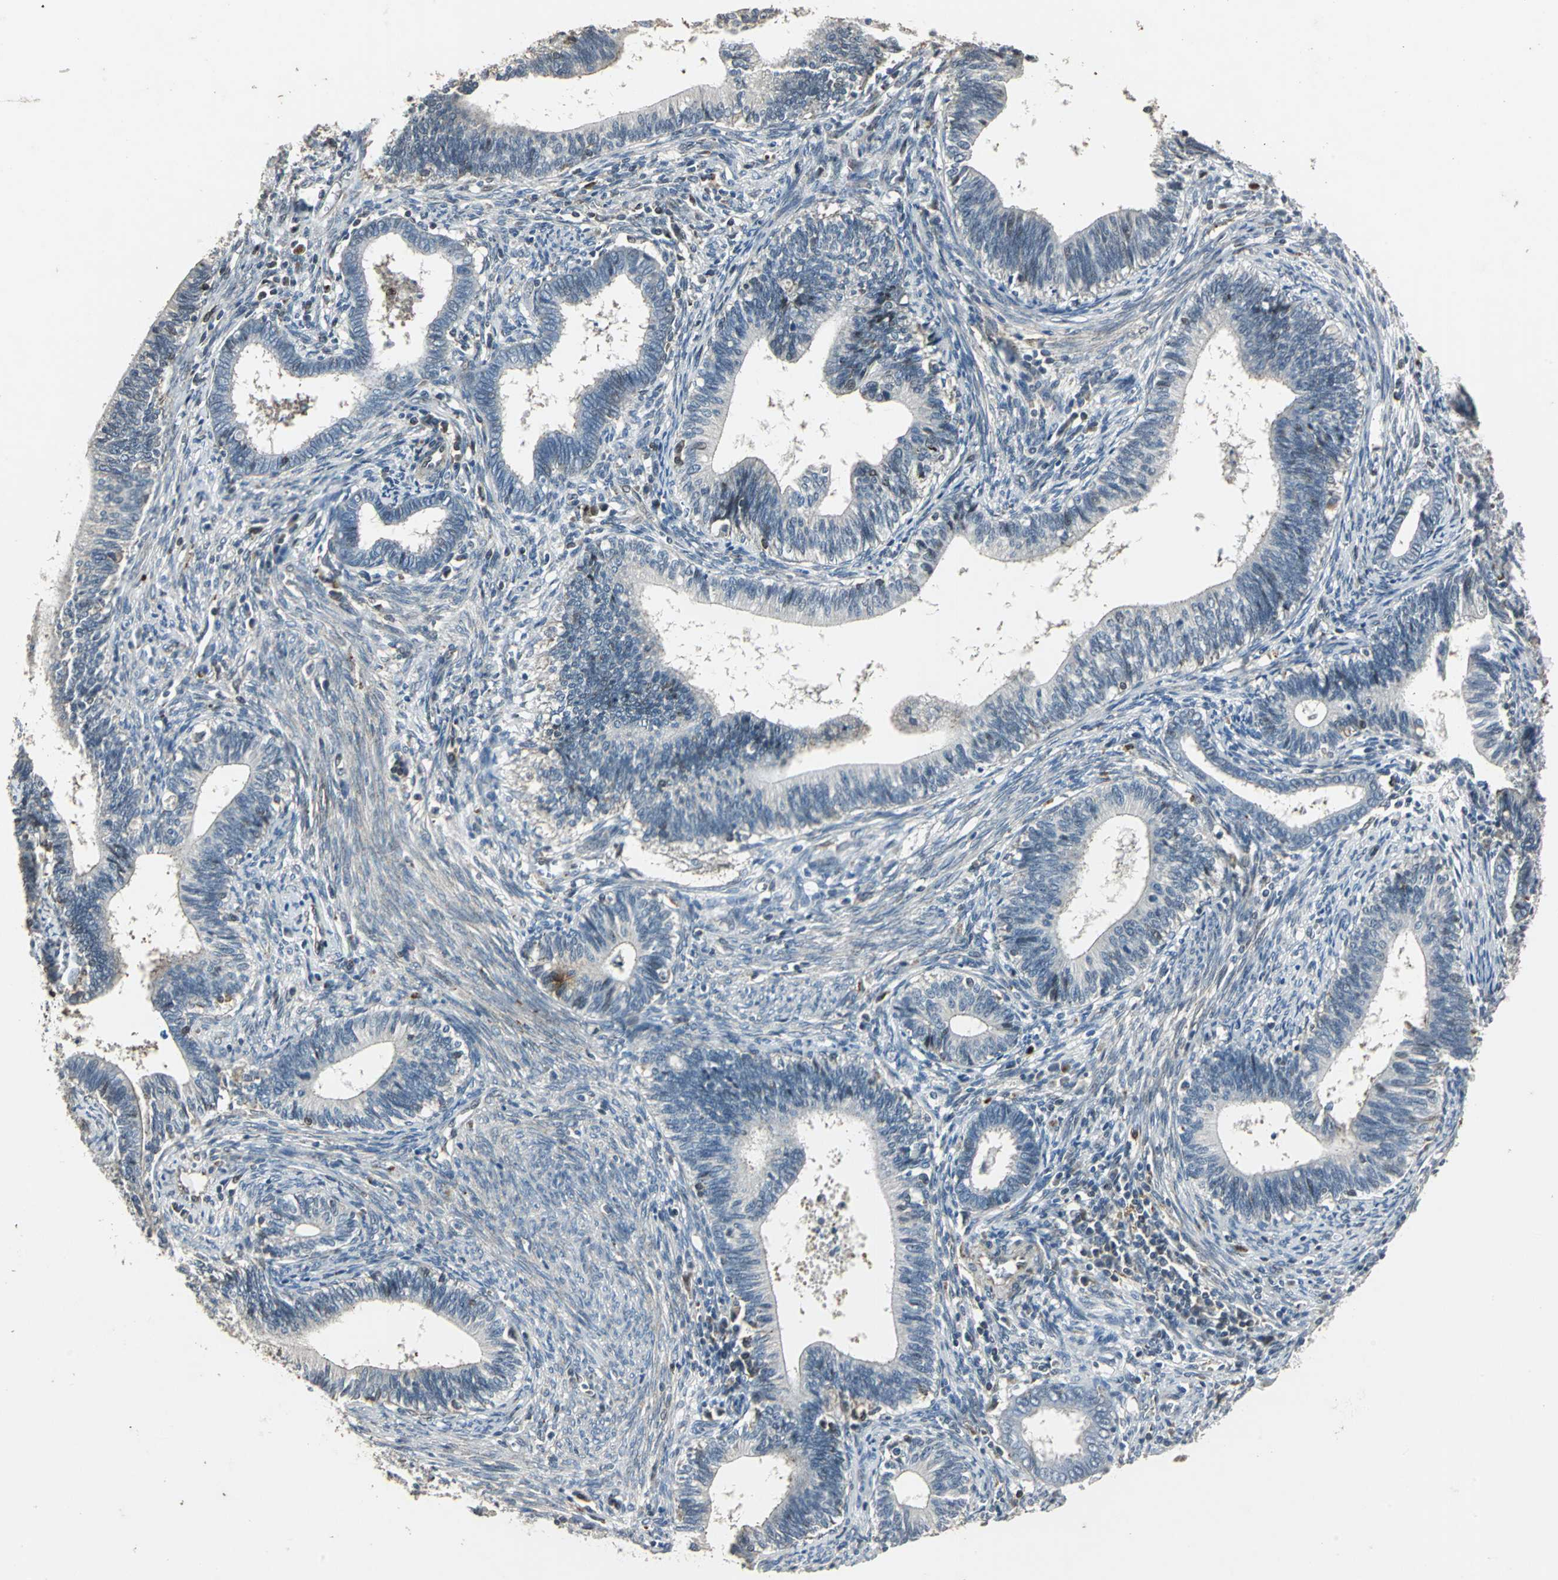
{"staining": {"intensity": "negative", "quantity": "none", "location": "none"}, "tissue": "cervical cancer", "cell_type": "Tumor cells", "image_type": "cancer", "snomed": [{"axis": "morphology", "description": "Adenocarcinoma, NOS"}, {"axis": "topography", "description": "Cervix"}], "caption": "There is no significant positivity in tumor cells of cervical cancer. The staining is performed using DAB brown chromogen with nuclei counter-stained in using hematoxylin.", "gene": "DNAJB4", "patient": {"sex": "female", "age": 44}}